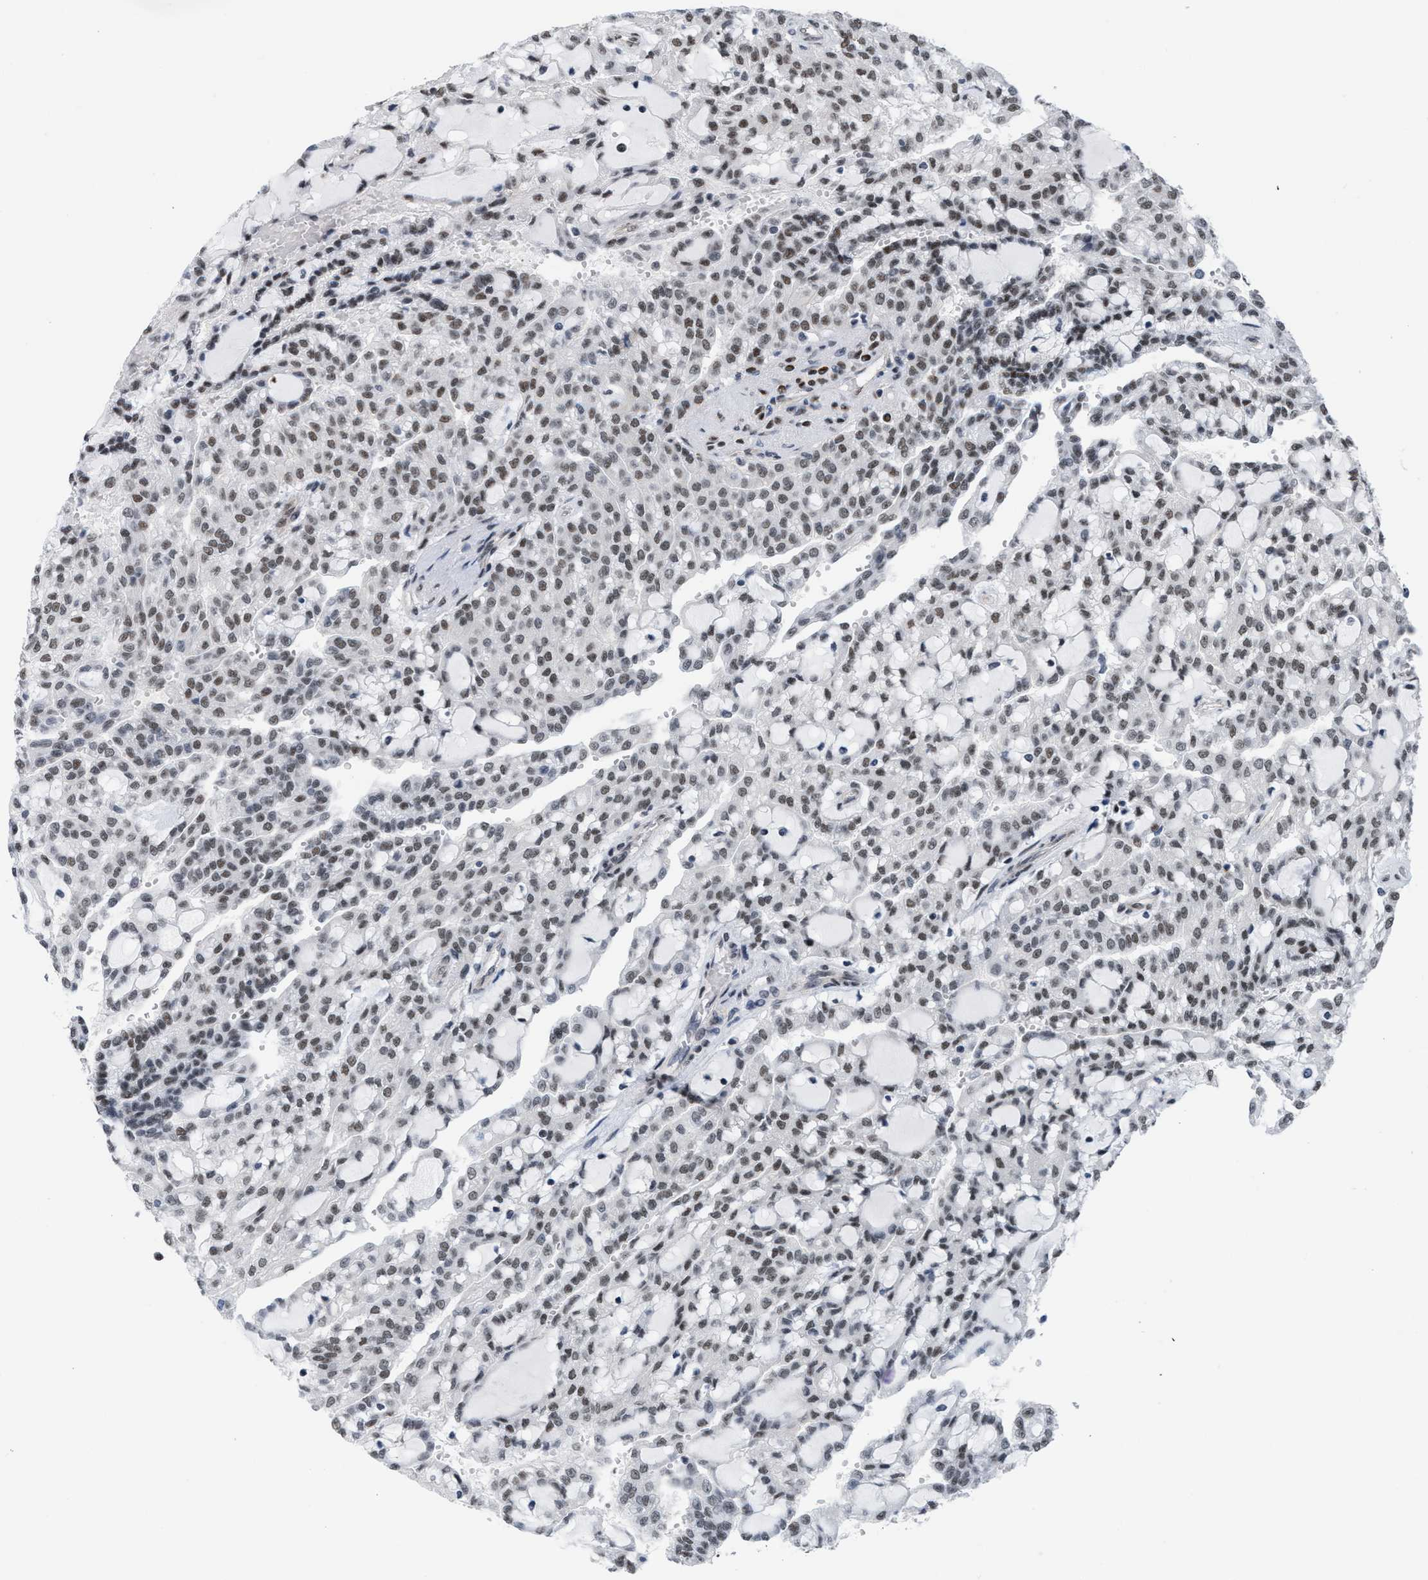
{"staining": {"intensity": "weak", "quantity": ">75%", "location": "nuclear"}, "tissue": "renal cancer", "cell_type": "Tumor cells", "image_type": "cancer", "snomed": [{"axis": "morphology", "description": "Adenocarcinoma, NOS"}, {"axis": "topography", "description": "Kidney"}], "caption": "Protein expression by immunohistochemistry demonstrates weak nuclear staining in approximately >75% of tumor cells in renal cancer (adenocarcinoma). (Brightfield microscopy of DAB IHC at high magnification).", "gene": "MIER1", "patient": {"sex": "male", "age": 63}}